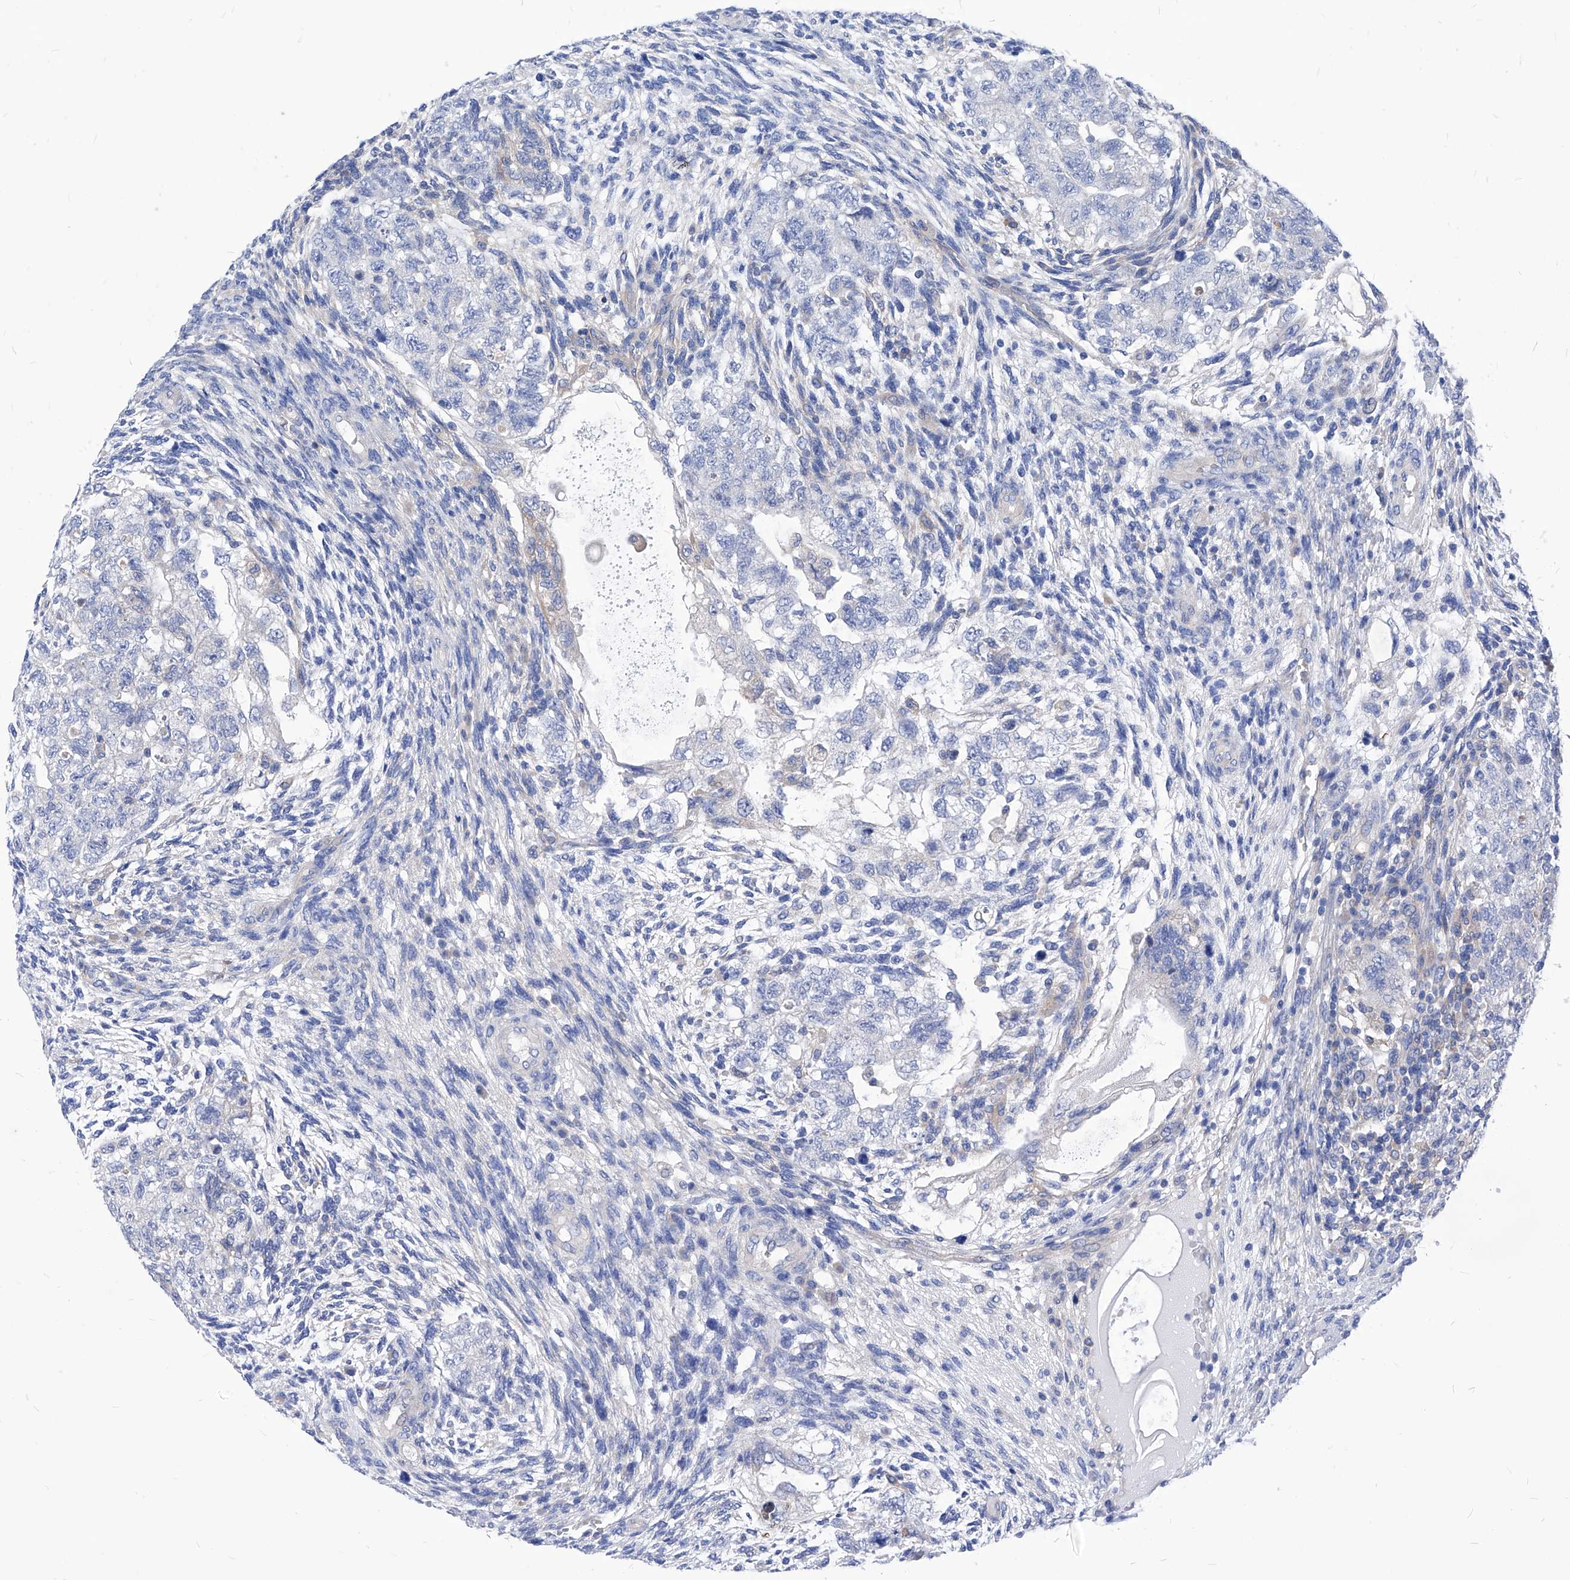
{"staining": {"intensity": "negative", "quantity": "none", "location": "none"}, "tissue": "testis cancer", "cell_type": "Tumor cells", "image_type": "cancer", "snomed": [{"axis": "morphology", "description": "Carcinoma, Embryonal, NOS"}, {"axis": "topography", "description": "Testis"}], "caption": "The micrograph reveals no significant expression in tumor cells of embryonal carcinoma (testis).", "gene": "XPNPEP1", "patient": {"sex": "male", "age": 36}}